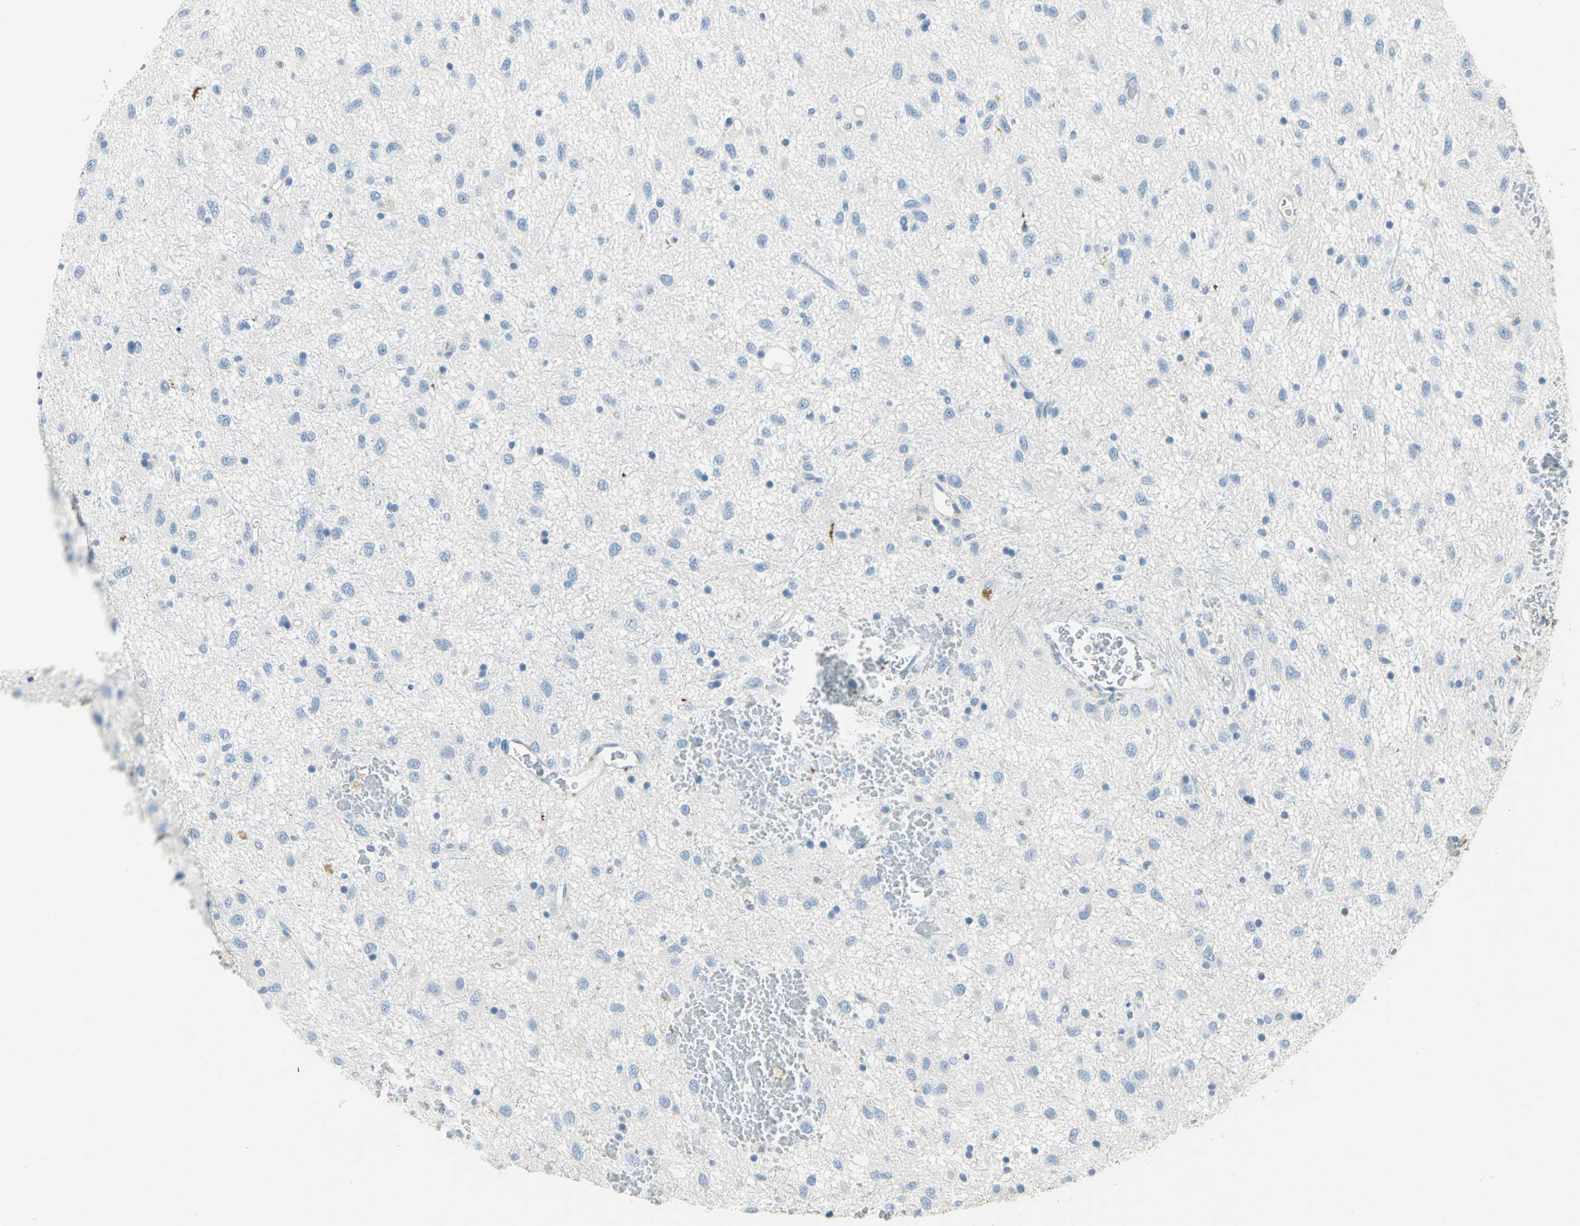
{"staining": {"intensity": "negative", "quantity": "none", "location": "none"}, "tissue": "glioma", "cell_type": "Tumor cells", "image_type": "cancer", "snomed": [{"axis": "morphology", "description": "Glioma, malignant, Low grade"}, {"axis": "topography", "description": "Brain"}], "caption": "Glioma was stained to show a protein in brown. There is no significant expression in tumor cells. (DAB (3,3'-diaminobenzidine) immunohistochemistry with hematoxylin counter stain).", "gene": "ANXA4", "patient": {"sex": "male", "age": 77}}